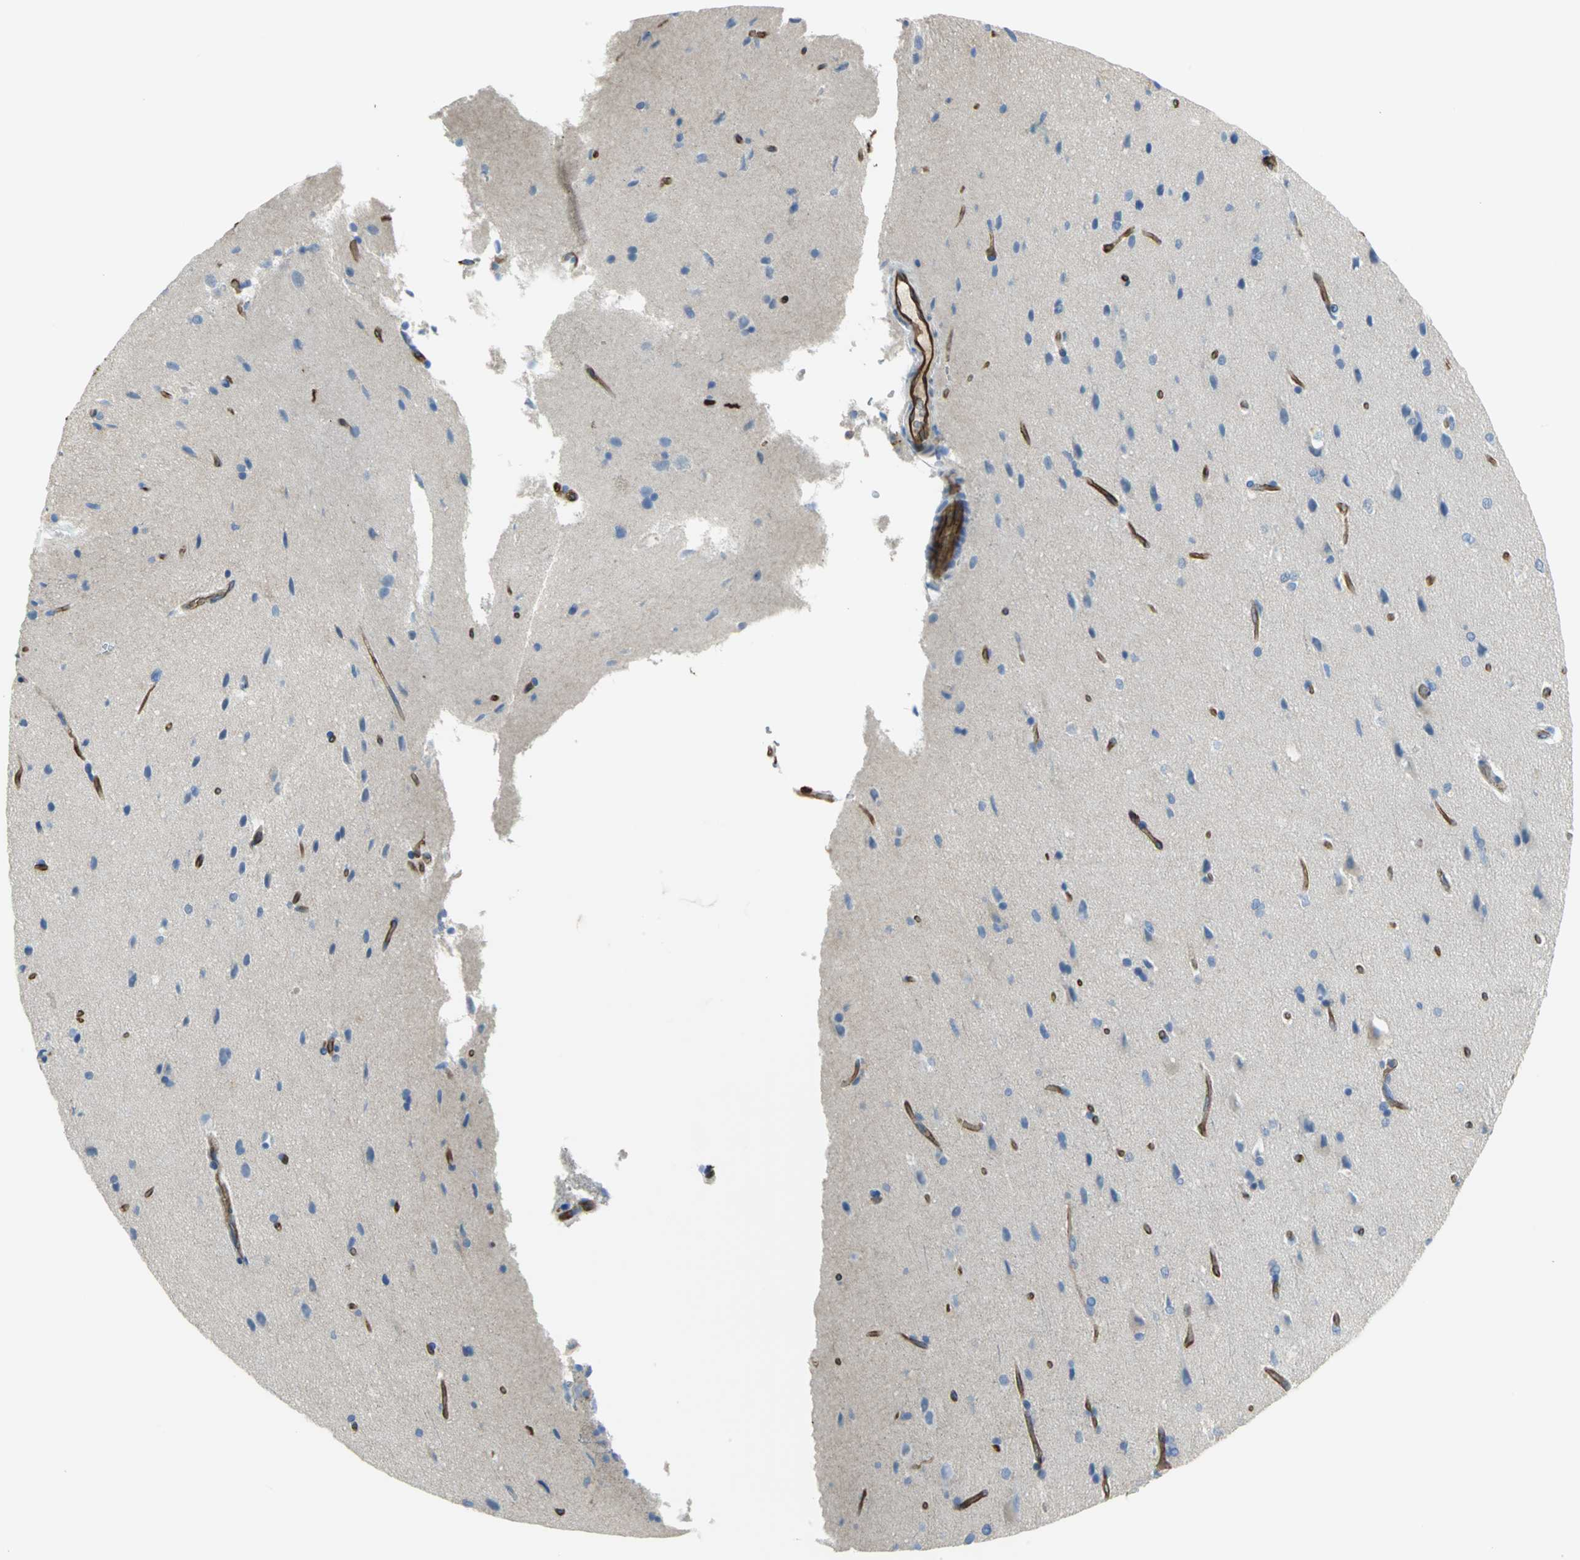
{"staining": {"intensity": "weak", "quantity": ">75%", "location": "cytoplasmic/membranous"}, "tissue": "cerebral cortex", "cell_type": "Endothelial cells", "image_type": "normal", "snomed": [{"axis": "morphology", "description": "Normal tissue, NOS"}, {"axis": "topography", "description": "Cerebral cortex"}], "caption": "Immunohistochemical staining of normal human cerebral cortex shows >75% levels of weak cytoplasmic/membranous protein expression in approximately >75% of endothelial cells.", "gene": "FLNB", "patient": {"sex": "male", "age": 62}}